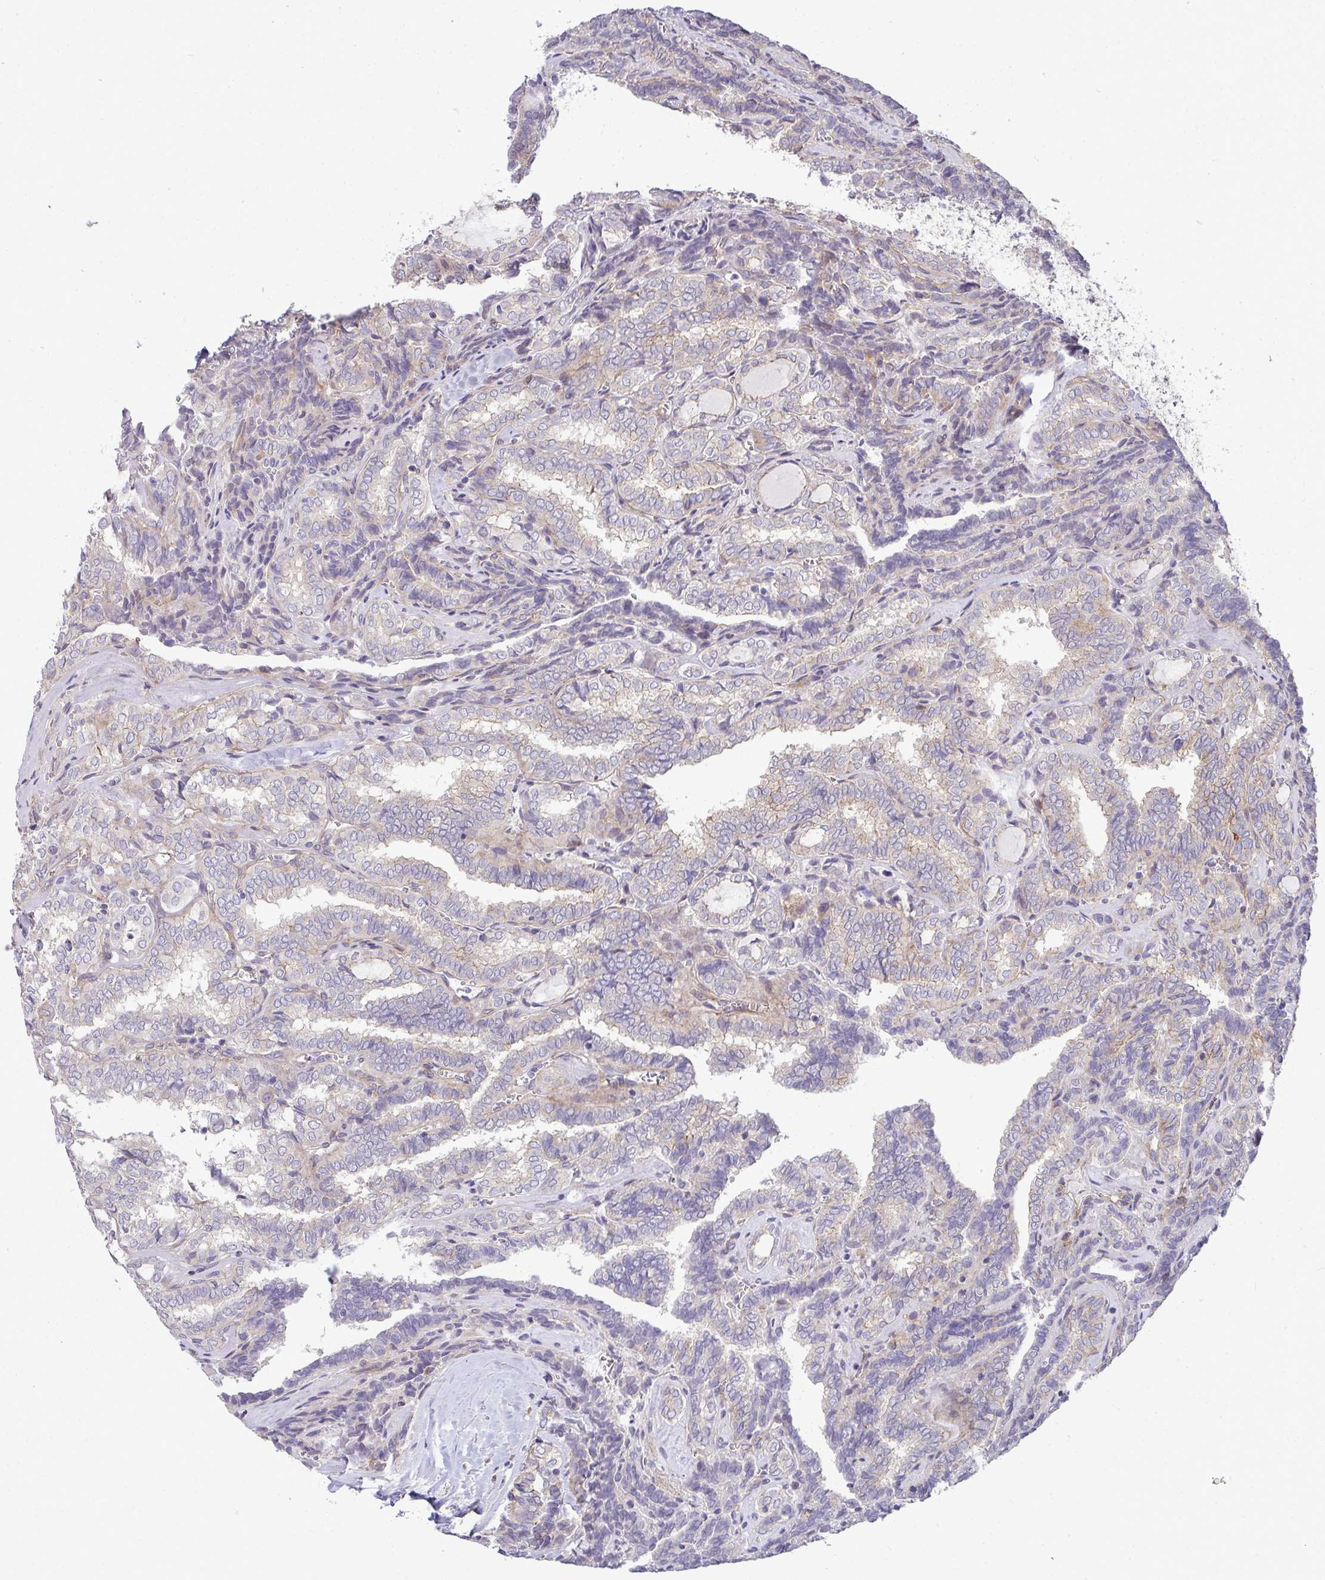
{"staining": {"intensity": "weak", "quantity": "<25%", "location": "cytoplasmic/membranous"}, "tissue": "thyroid cancer", "cell_type": "Tumor cells", "image_type": "cancer", "snomed": [{"axis": "morphology", "description": "Papillary adenocarcinoma, NOS"}, {"axis": "topography", "description": "Thyroid gland"}], "caption": "Papillary adenocarcinoma (thyroid) stained for a protein using immunohistochemistry (IHC) shows no positivity tumor cells.", "gene": "SH2D1B", "patient": {"sex": "female", "age": 30}}